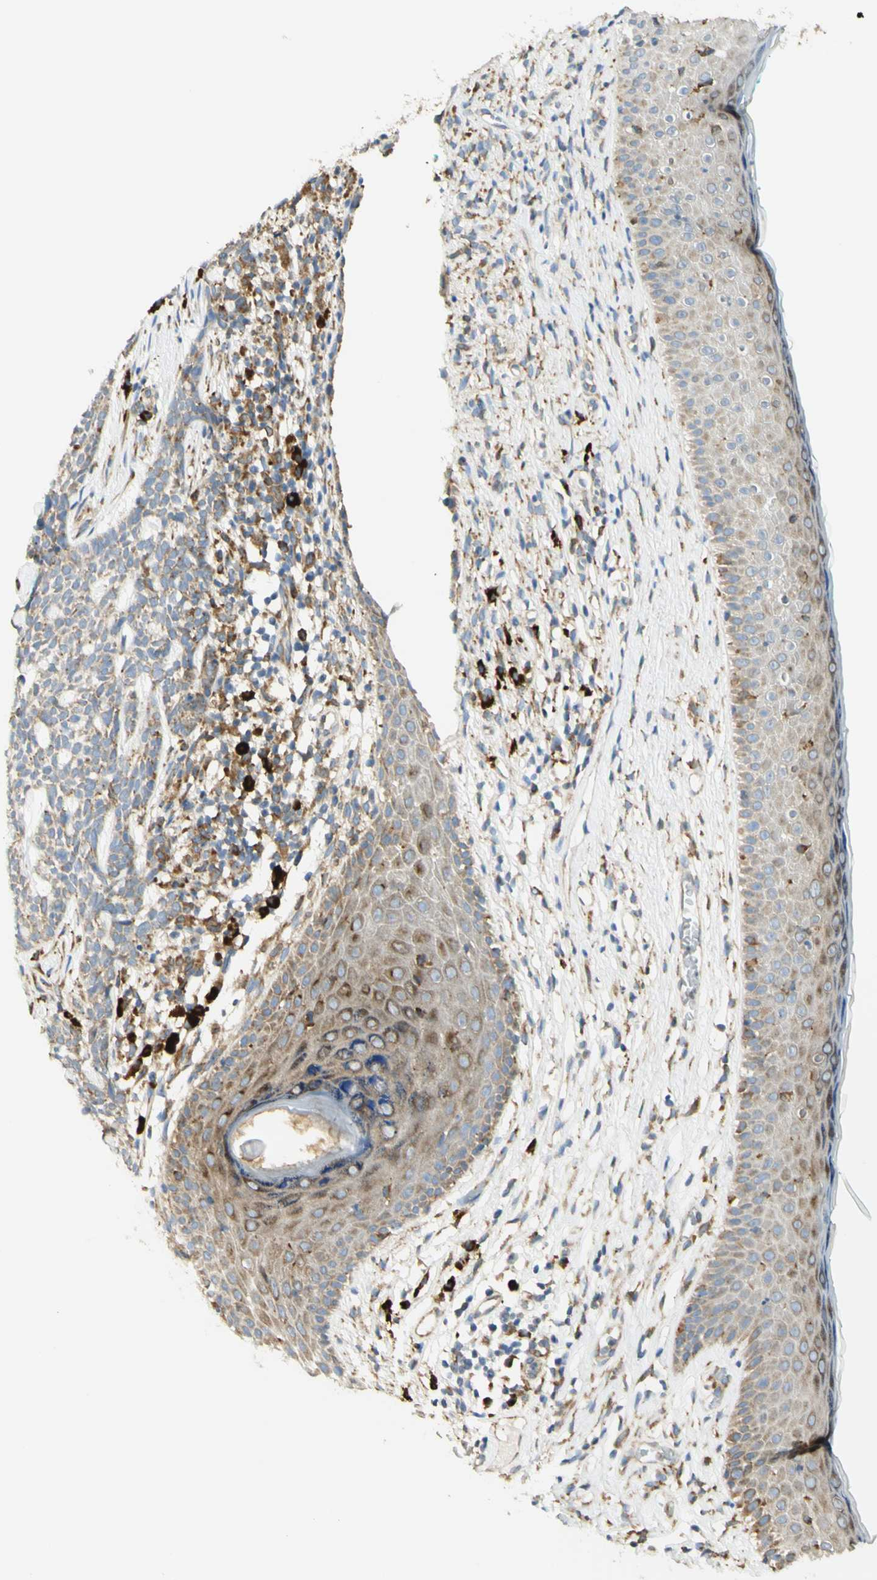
{"staining": {"intensity": "weak", "quantity": "25%-75%", "location": "cytoplasmic/membranous"}, "tissue": "skin cancer", "cell_type": "Tumor cells", "image_type": "cancer", "snomed": [{"axis": "morphology", "description": "Basal cell carcinoma"}, {"axis": "topography", "description": "Skin"}], "caption": "The photomicrograph reveals a brown stain indicating the presence of a protein in the cytoplasmic/membranous of tumor cells in basal cell carcinoma (skin). The staining was performed using DAB (3,3'-diaminobenzidine) to visualize the protein expression in brown, while the nuclei were stained in blue with hematoxylin (Magnification: 20x).", "gene": "MANF", "patient": {"sex": "female", "age": 84}}